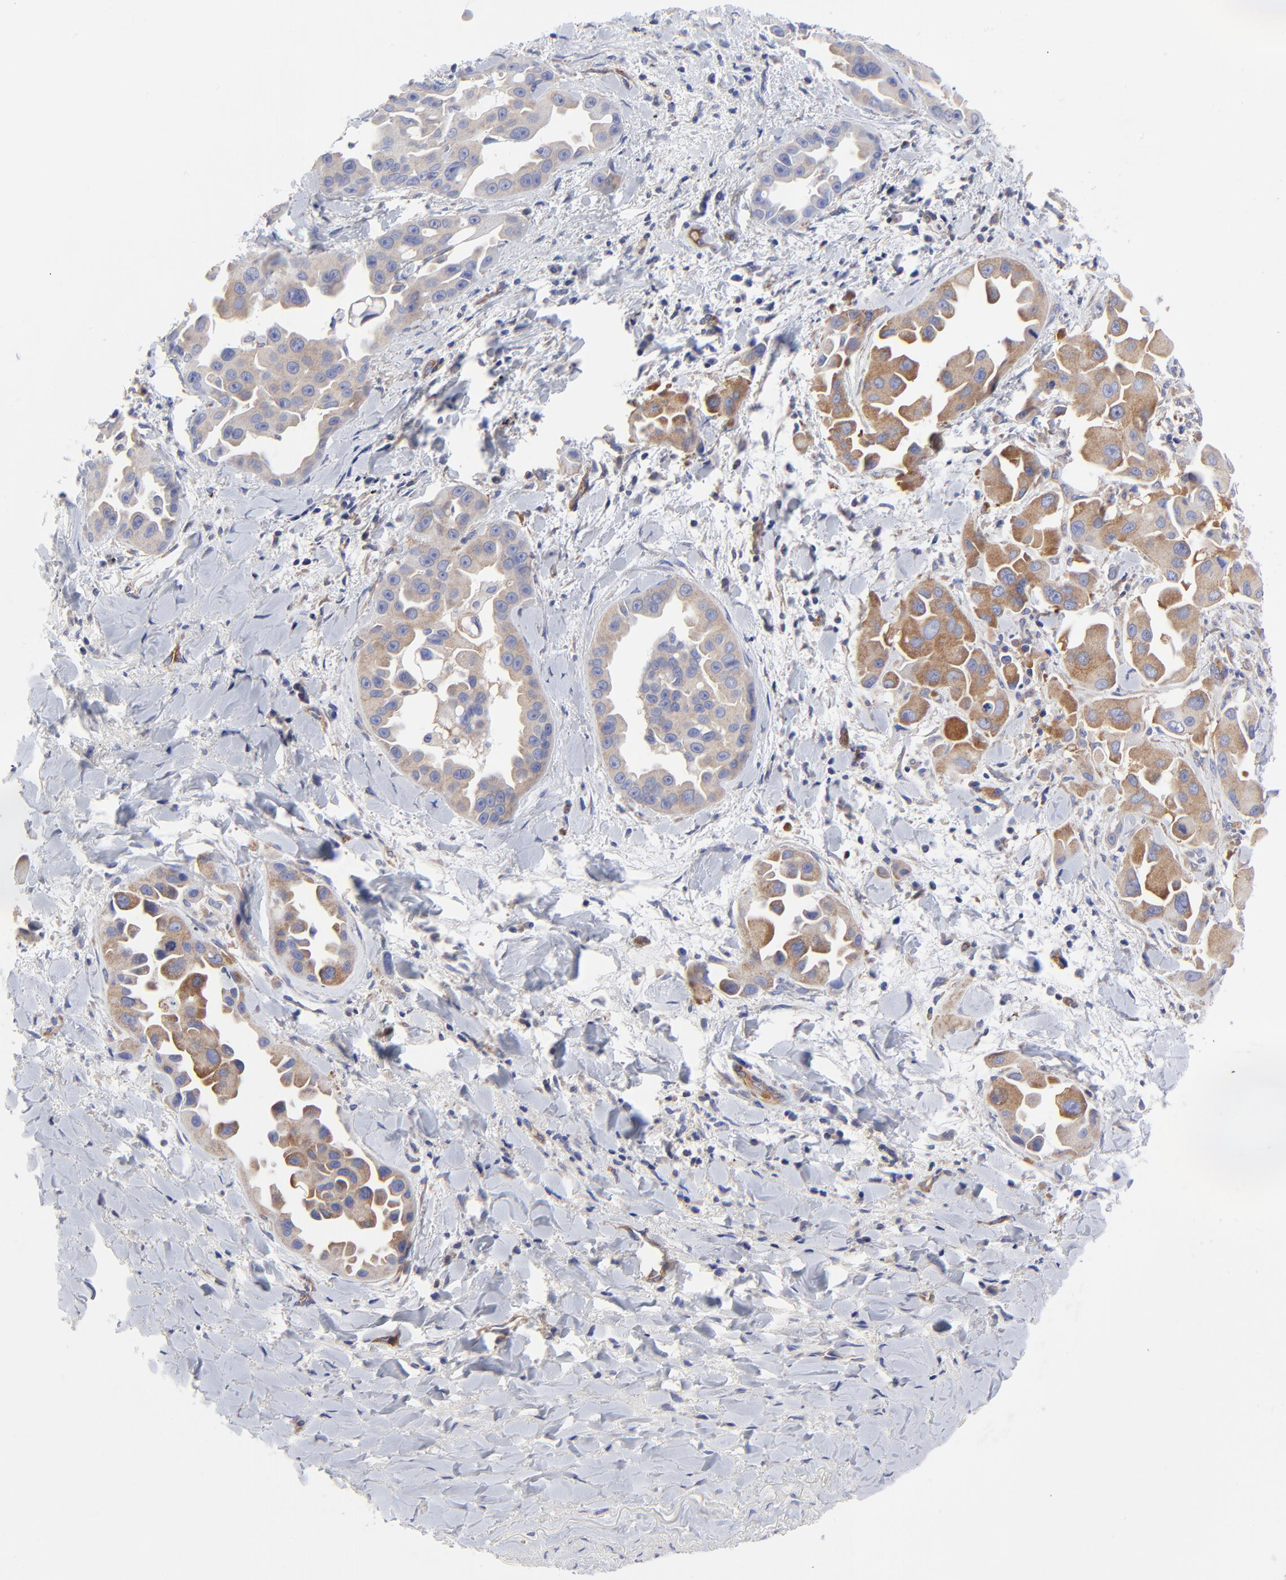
{"staining": {"intensity": "moderate", "quantity": "25%-75%", "location": "cytoplasmic/membranous"}, "tissue": "lung cancer", "cell_type": "Tumor cells", "image_type": "cancer", "snomed": [{"axis": "morphology", "description": "Normal tissue, NOS"}, {"axis": "morphology", "description": "Adenocarcinoma, NOS"}, {"axis": "topography", "description": "Bronchus"}], "caption": "Immunohistochemistry (IHC) of human lung adenocarcinoma displays medium levels of moderate cytoplasmic/membranous positivity in approximately 25%-75% of tumor cells.", "gene": "SULF2", "patient": {"sex": "male", "age": 68}}